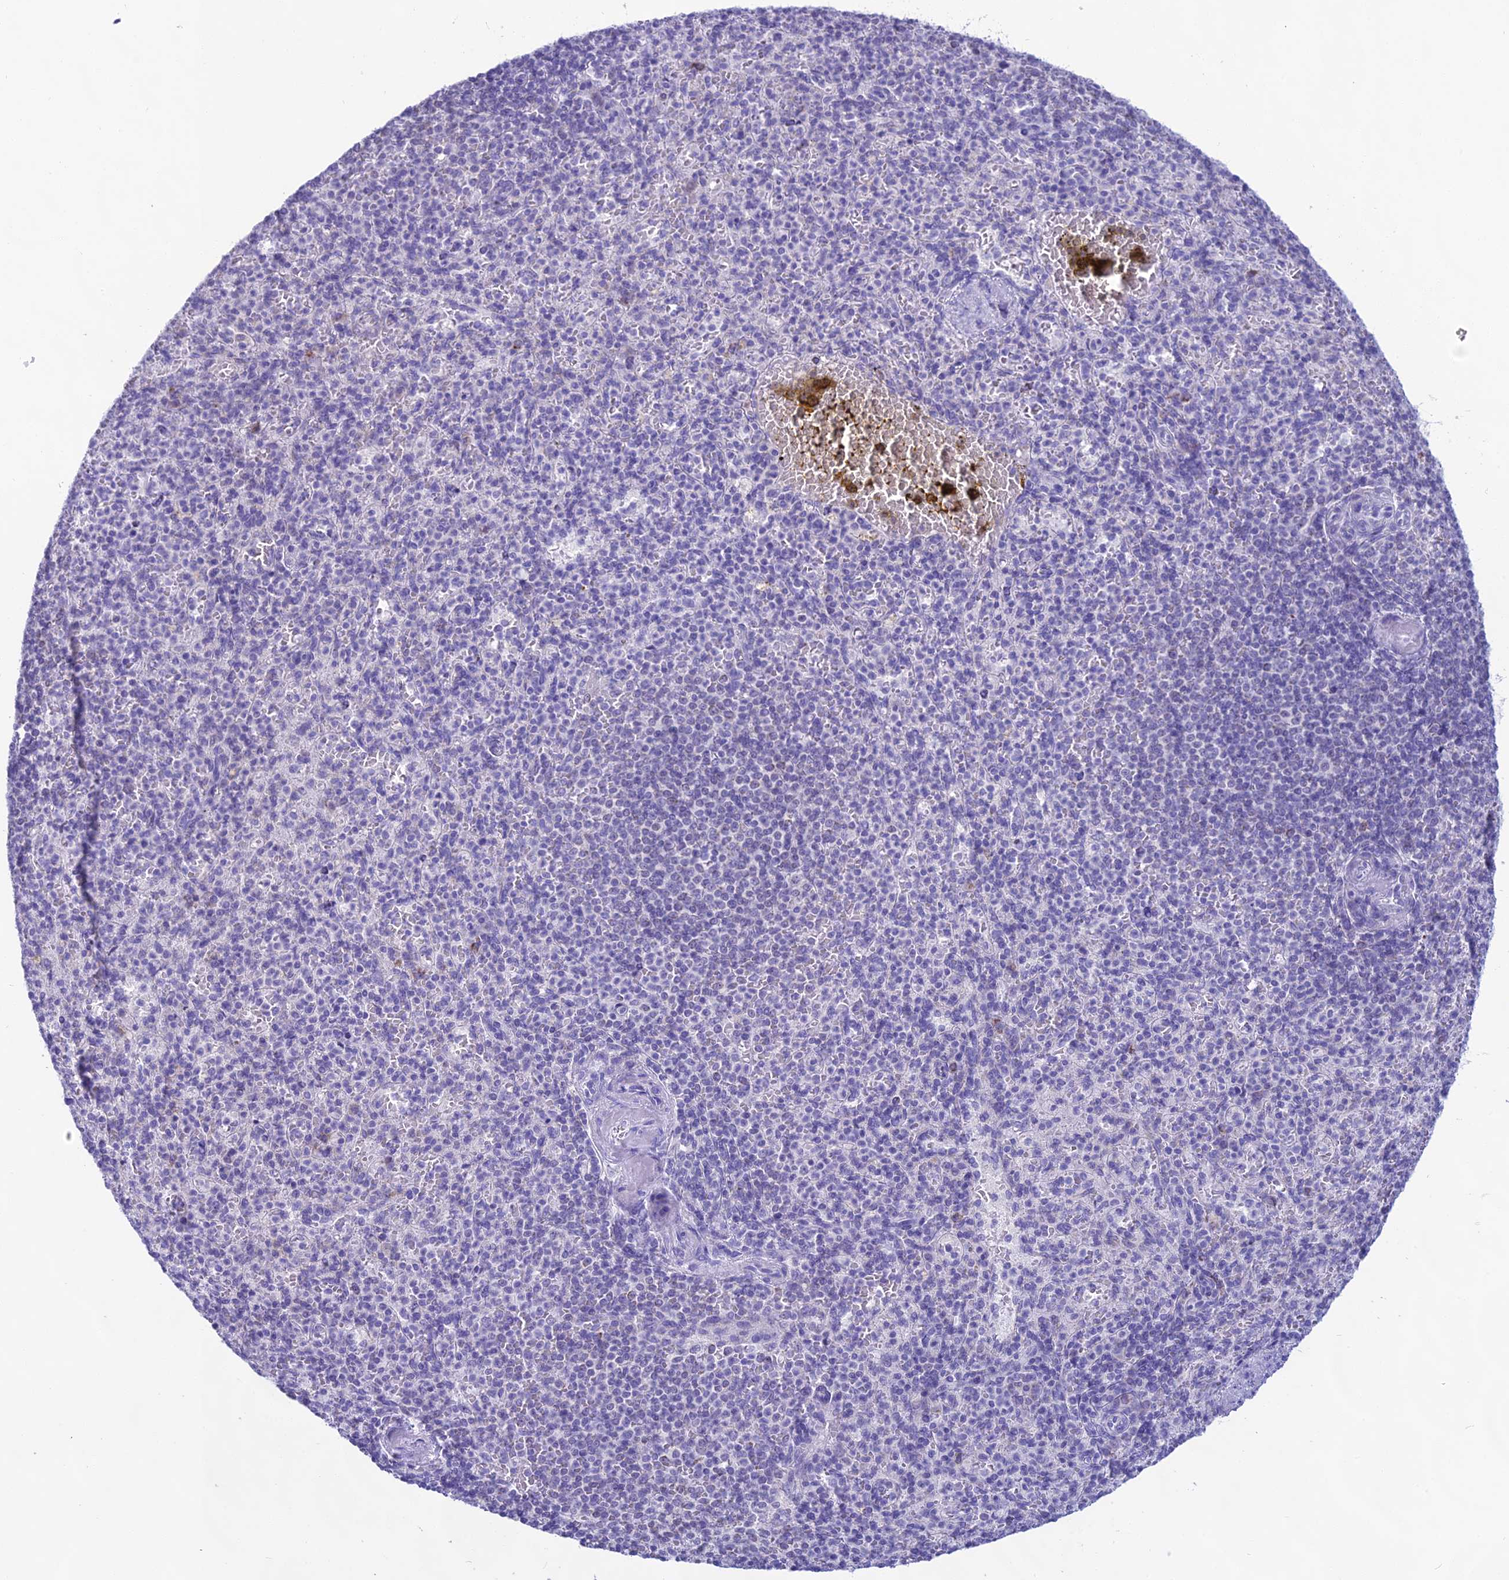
{"staining": {"intensity": "negative", "quantity": "none", "location": "none"}, "tissue": "spleen", "cell_type": "Cells in red pulp", "image_type": "normal", "snomed": [{"axis": "morphology", "description": "Normal tissue, NOS"}, {"axis": "topography", "description": "Spleen"}], "caption": "Photomicrograph shows no protein expression in cells in red pulp of normal spleen. (DAB IHC, high magnification).", "gene": "CGB1", "patient": {"sex": "female", "age": 74}}